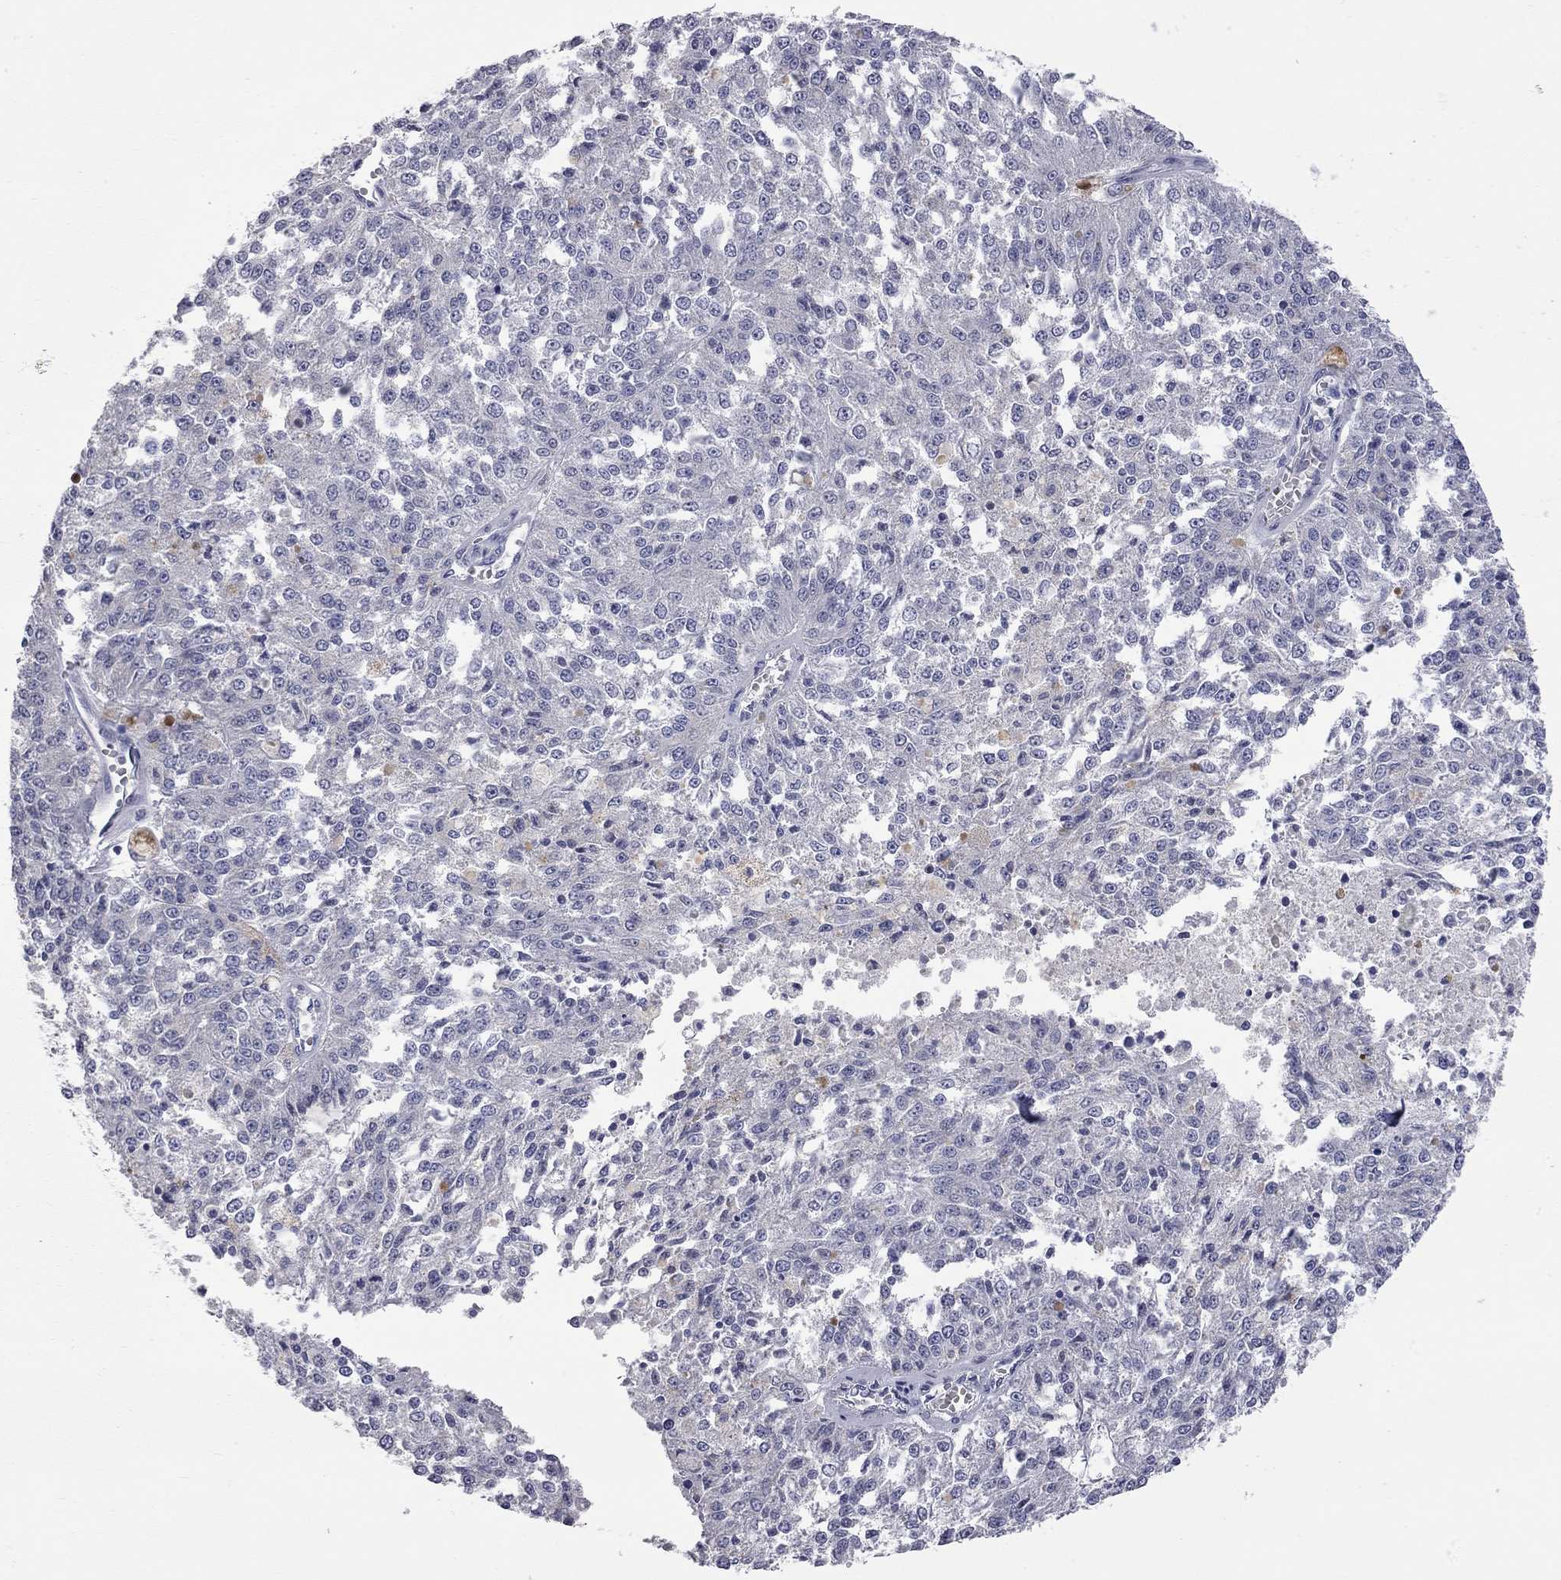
{"staining": {"intensity": "weak", "quantity": "<25%", "location": "cytoplasmic/membranous"}, "tissue": "melanoma", "cell_type": "Tumor cells", "image_type": "cancer", "snomed": [{"axis": "morphology", "description": "Malignant melanoma, Metastatic site"}, {"axis": "topography", "description": "Lymph node"}], "caption": "A high-resolution image shows immunohistochemistry (IHC) staining of malignant melanoma (metastatic site), which displays no significant staining in tumor cells.", "gene": "OPRK1", "patient": {"sex": "female", "age": 64}}